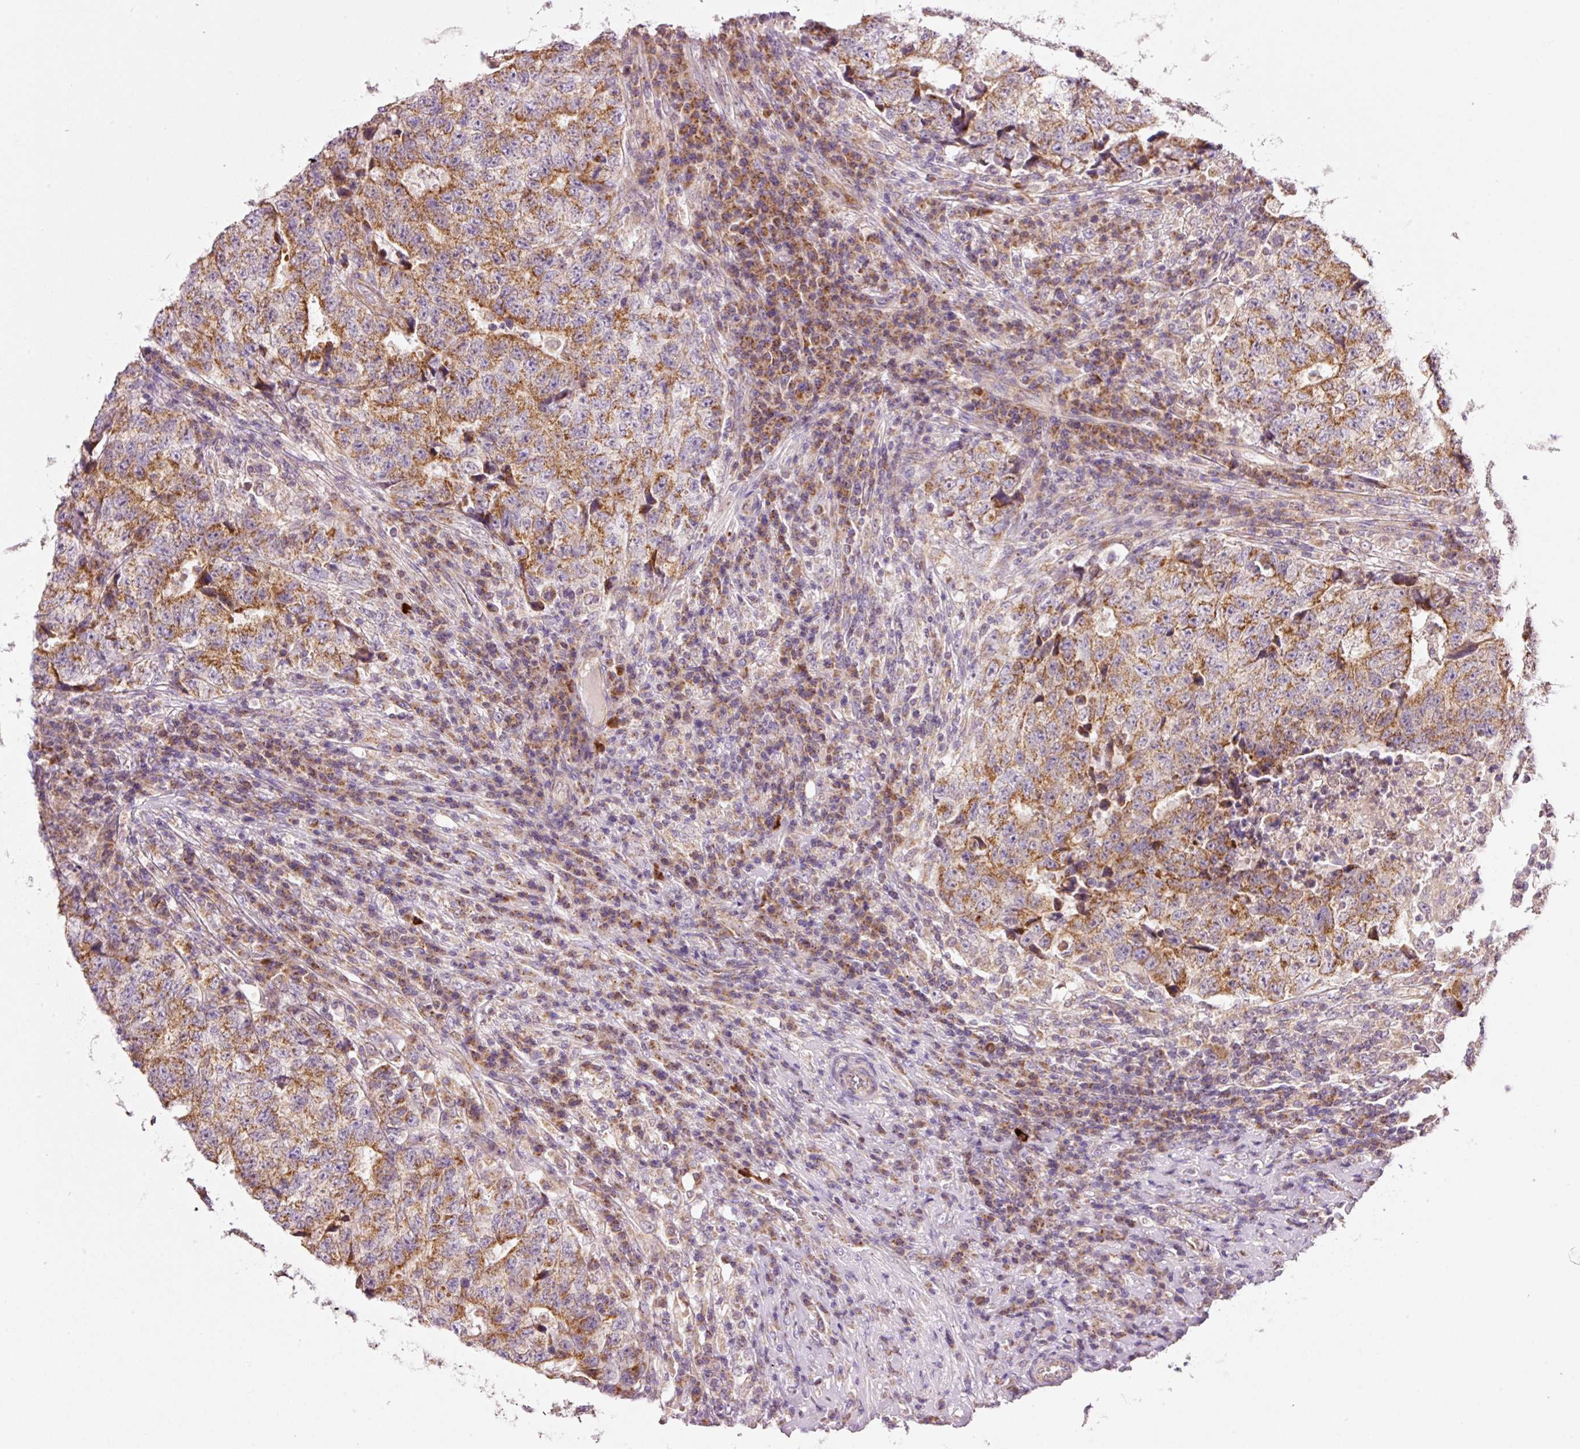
{"staining": {"intensity": "moderate", "quantity": ">75%", "location": "cytoplasmic/membranous"}, "tissue": "testis cancer", "cell_type": "Tumor cells", "image_type": "cancer", "snomed": [{"axis": "morphology", "description": "Necrosis, NOS"}, {"axis": "morphology", "description": "Carcinoma, Embryonal, NOS"}, {"axis": "topography", "description": "Testis"}], "caption": "An image of human embryonal carcinoma (testis) stained for a protein reveals moderate cytoplasmic/membranous brown staining in tumor cells.", "gene": "FAM78B", "patient": {"sex": "male", "age": 19}}